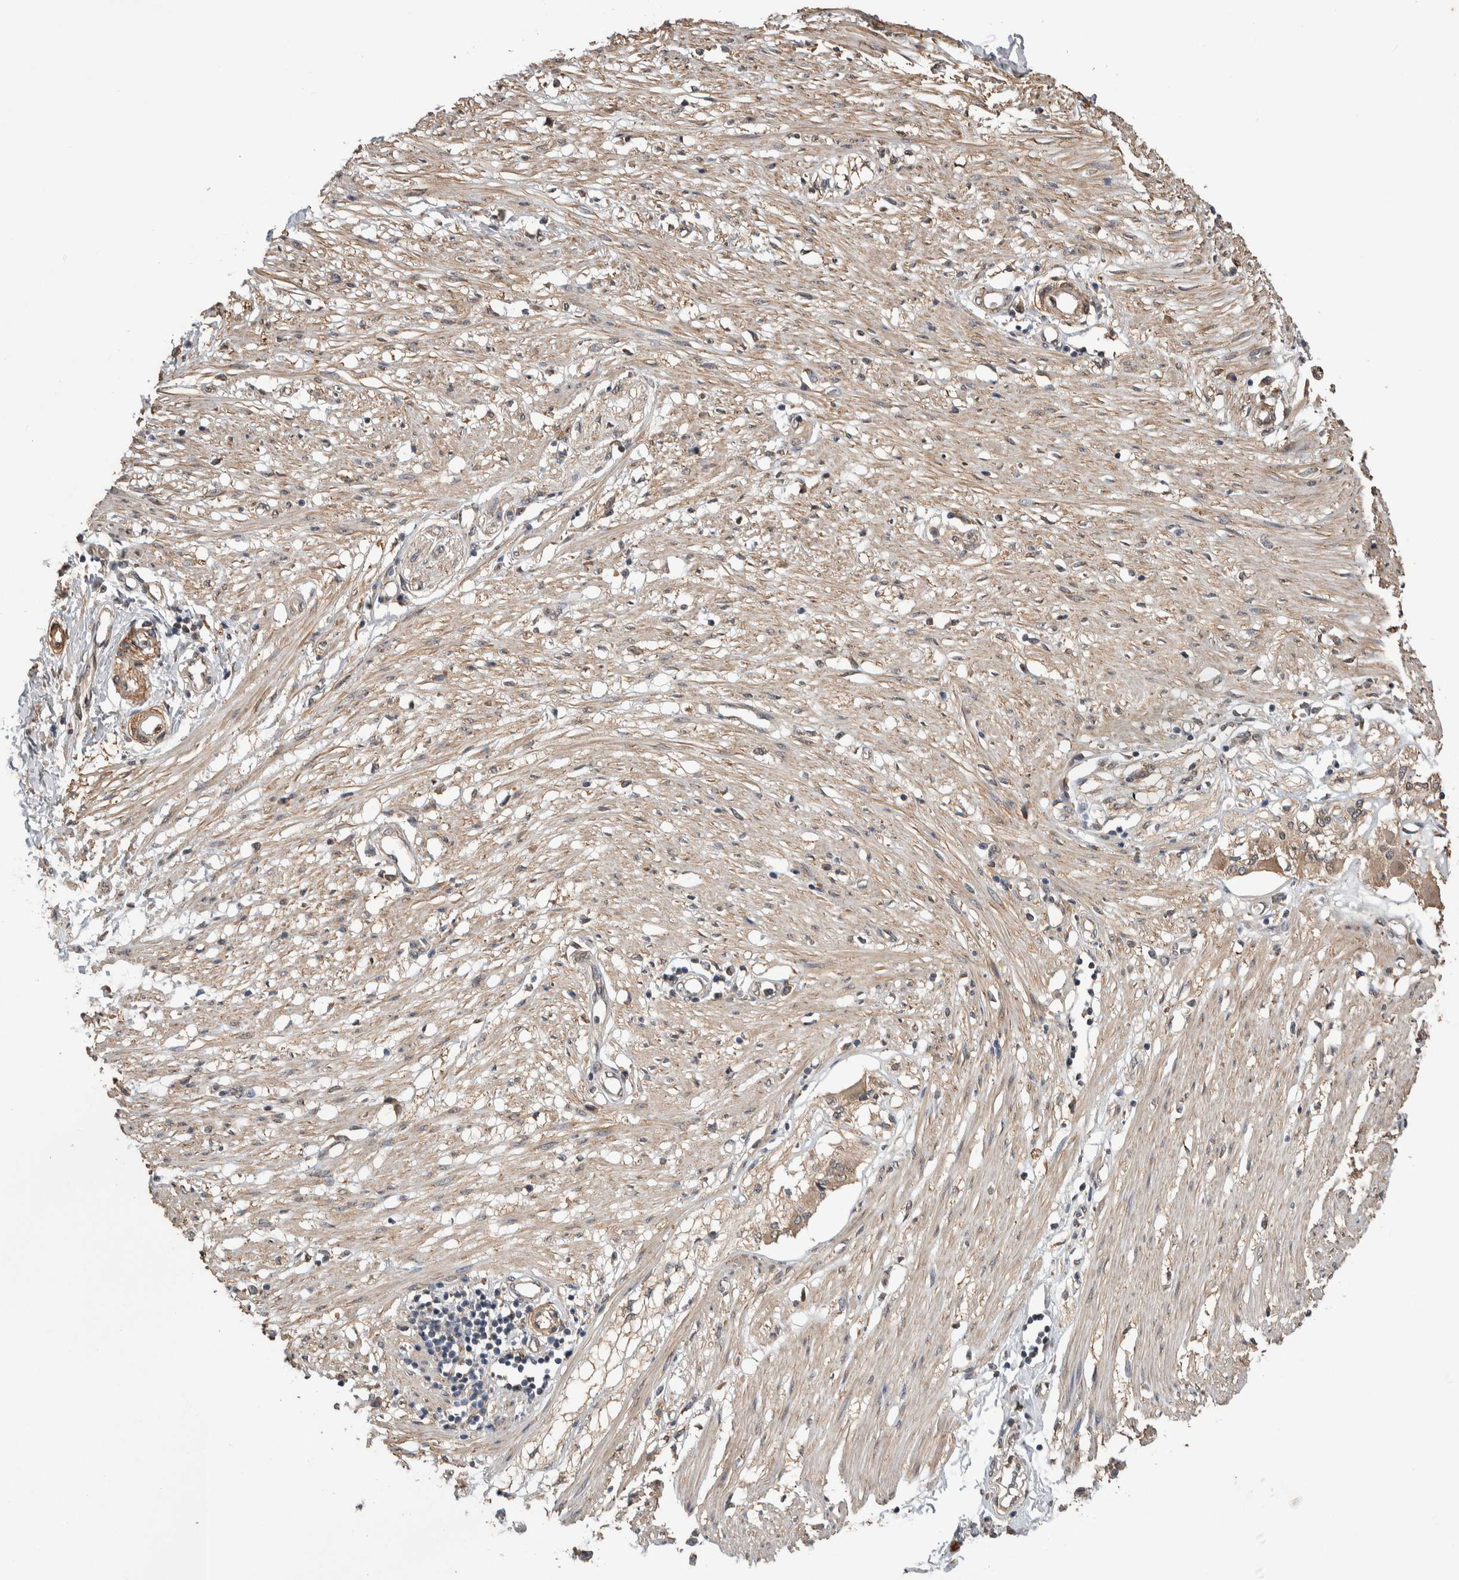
{"staining": {"intensity": "weak", "quantity": "25%-75%", "location": "cytoplasmic/membranous,nuclear"}, "tissue": "adipose tissue", "cell_type": "Adipocytes", "image_type": "normal", "snomed": [{"axis": "morphology", "description": "Normal tissue, NOS"}, {"axis": "morphology", "description": "Adenocarcinoma, NOS"}, {"axis": "topography", "description": "Colon"}, {"axis": "topography", "description": "Peripheral nerve tissue"}], "caption": "Immunohistochemistry (DAB) staining of unremarkable human adipose tissue demonstrates weak cytoplasmic/membranous,nuclear protein expression in approximately 25%-75% of adipocytes.", "gene": "DVL2", "patient": {"sex": "male", "age": 14}}